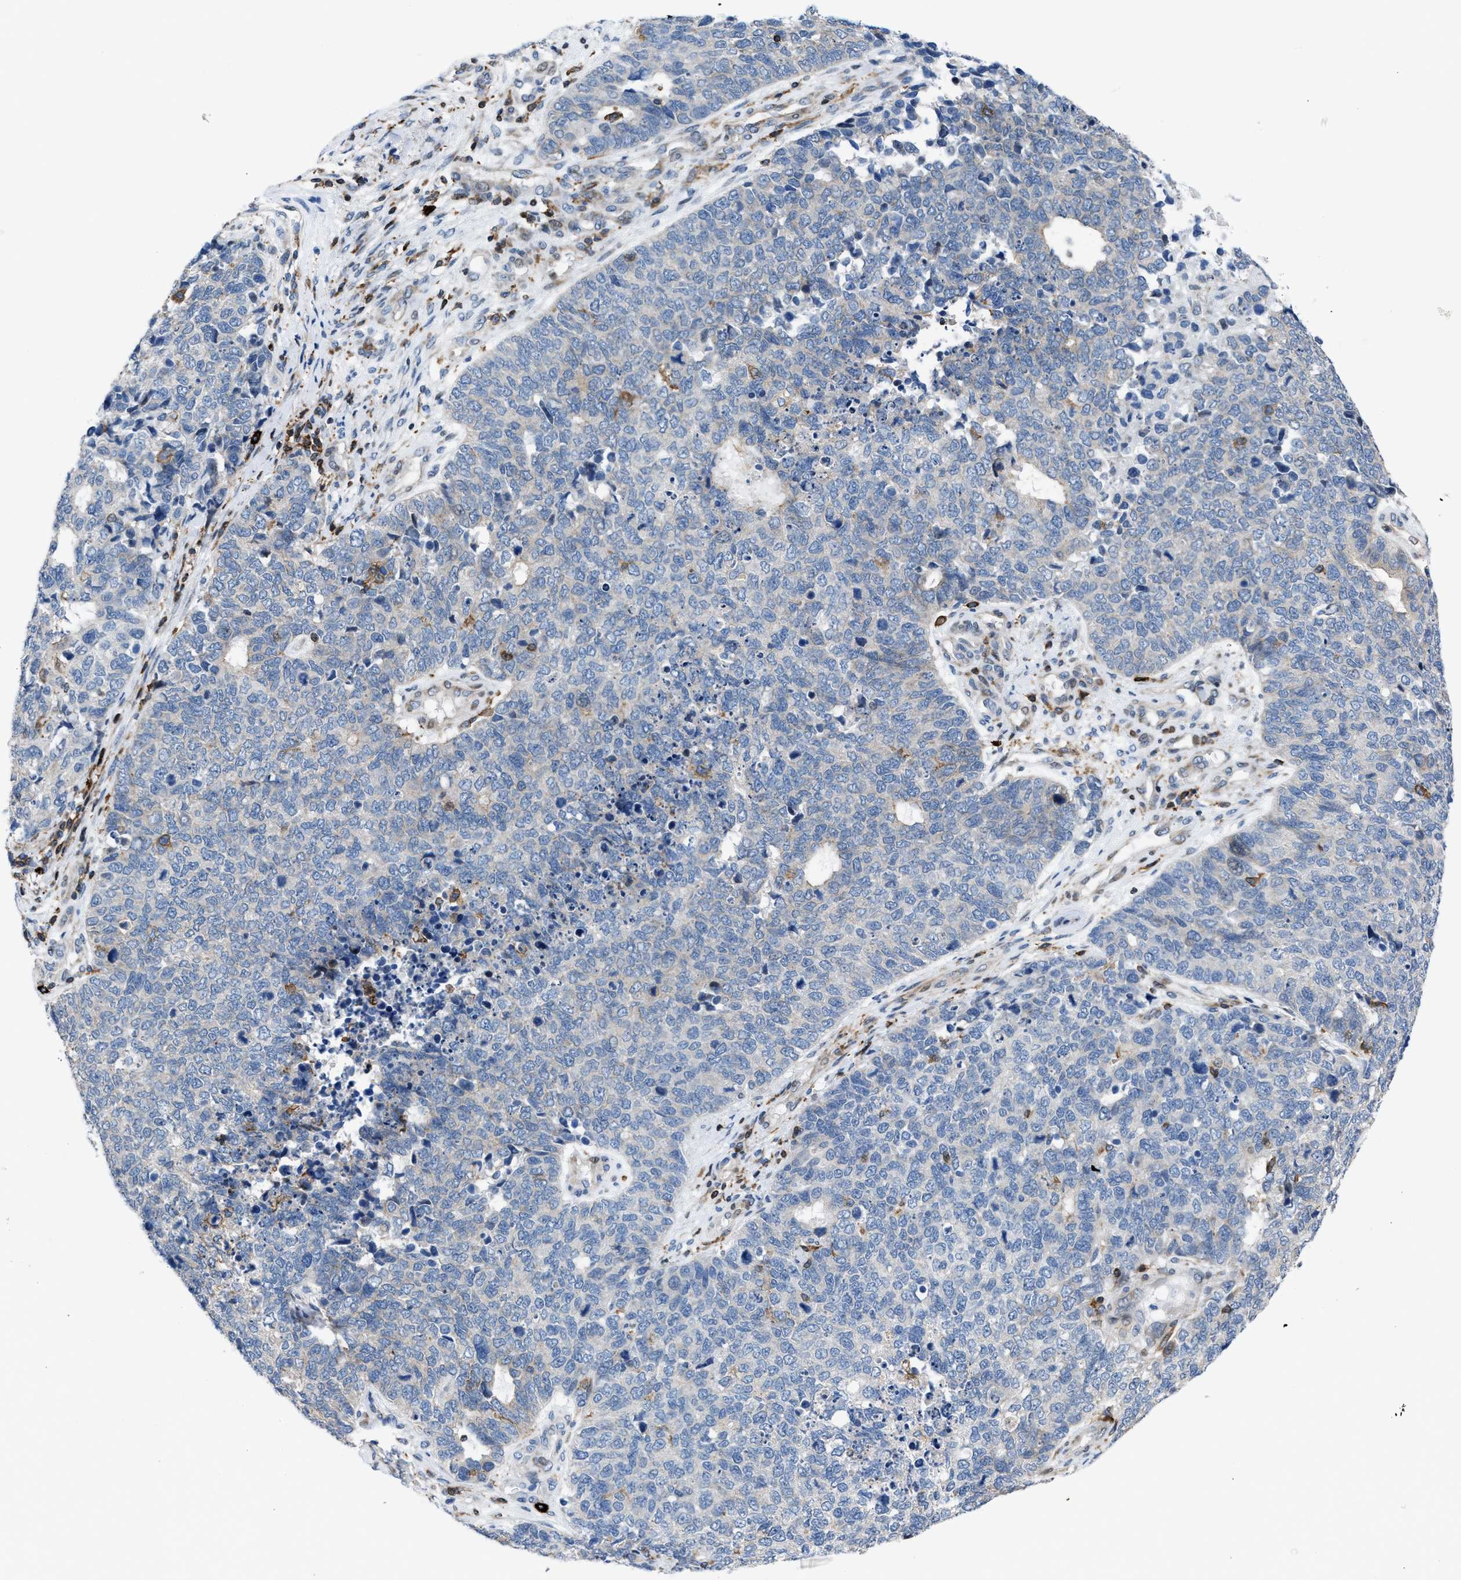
{"staining": {"intensity": "negative", "quantity": "none", "location": "none"}, "tissue": "cervical cancer", "cell_type": "Tumor cells", "image_type": "cancer", "snomed": [{"axis": "morphology", "description": "Squamous cell carcinoma, NOS"}, {"axis": "topography", "description": "Cervix"}], "caption": "Tumor cells show no significant expression in cervical cancer.", "gene": "ATP9A", "patient": {"sex": "female", "age": 63}}